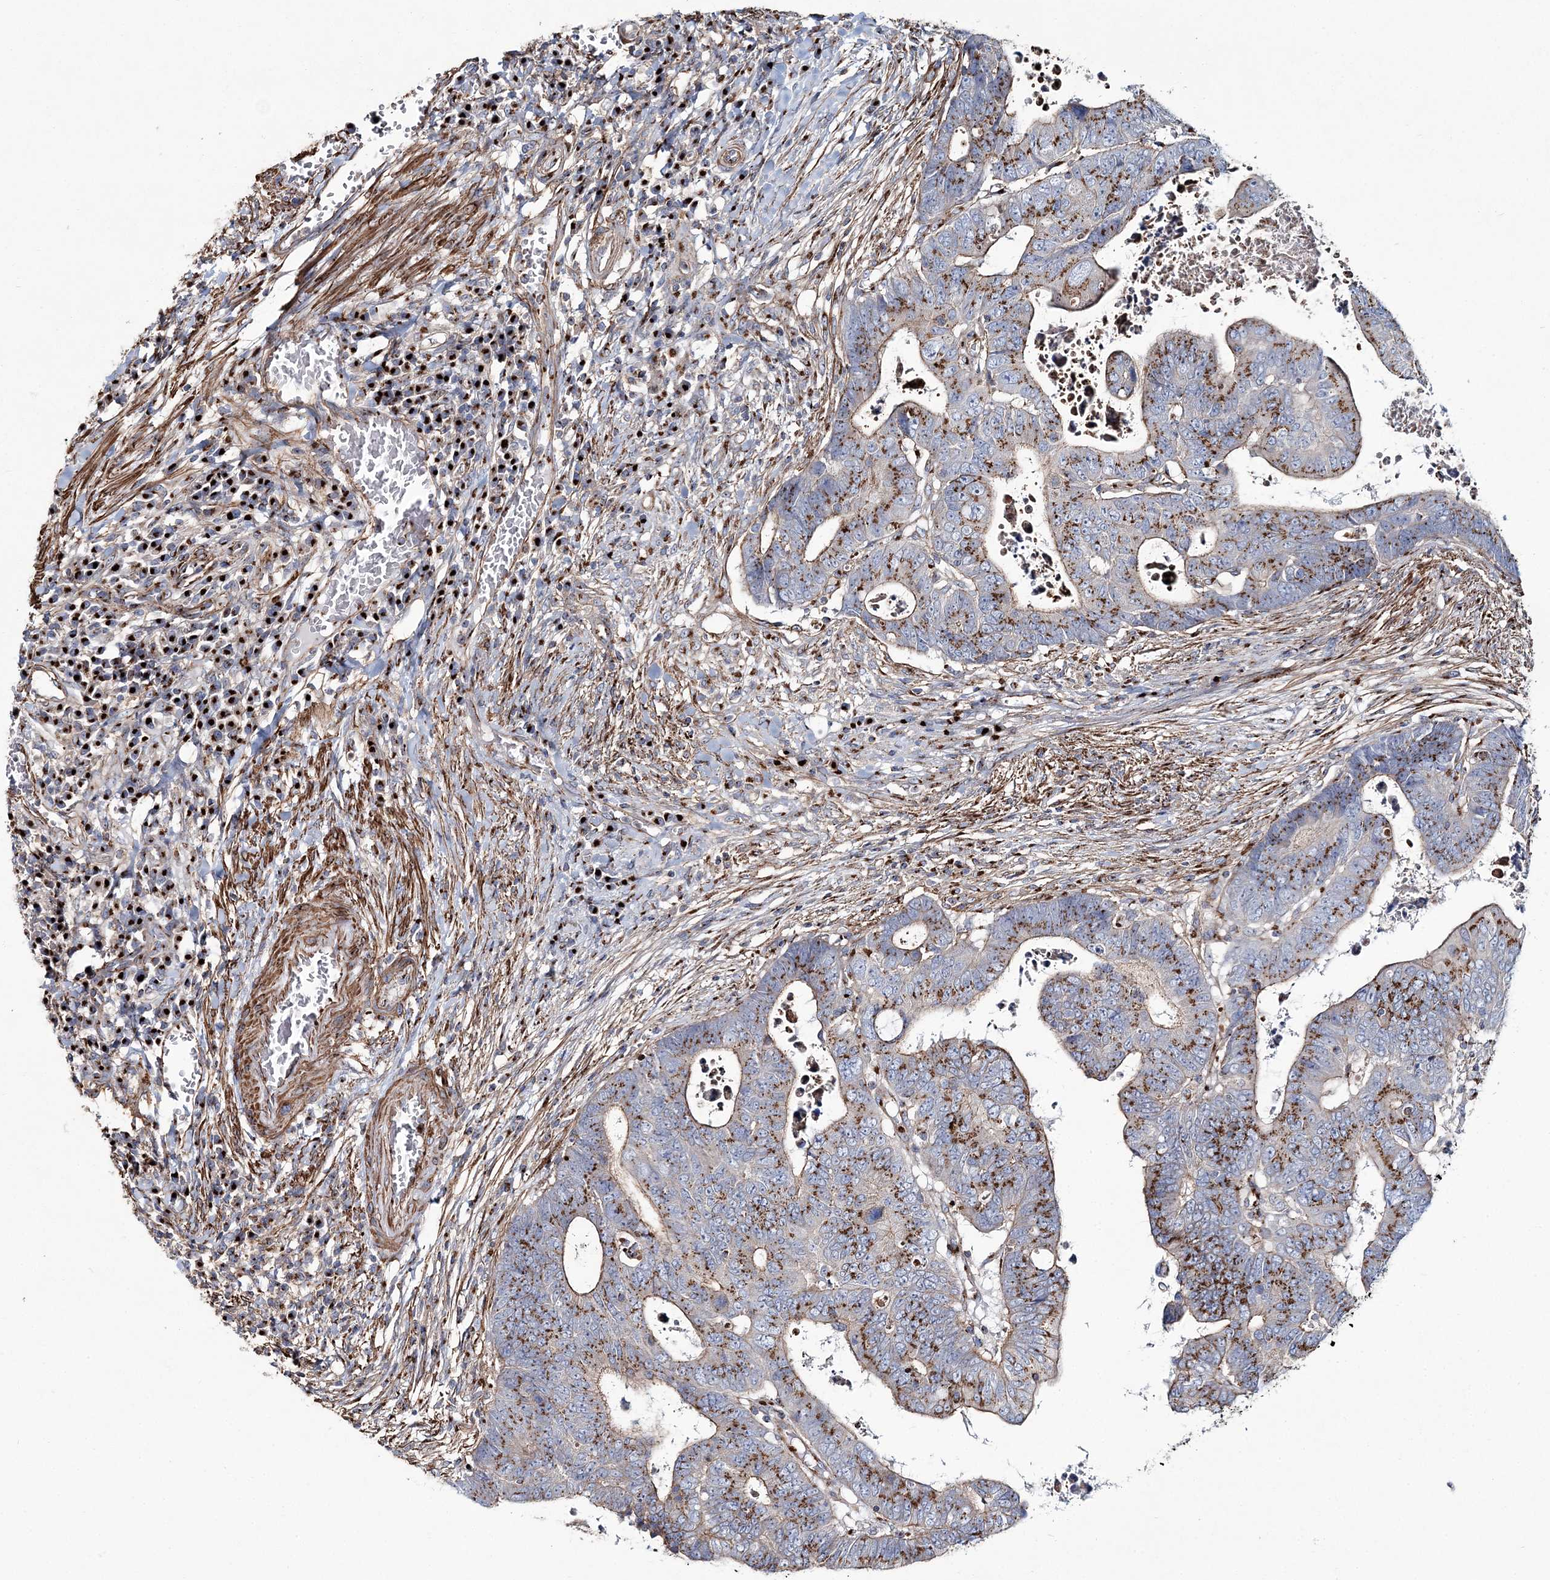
{"staining": {"intensity": "moderate", "quantity": ">75%", "location": "cytoplasmic/membranous"}, "tissue": "colorectal cancer", "cell_type": "Tumor cells", "image_type": "cancer", "snomed": [{"axis": "morphology", "description": "Normal tissue, NOS"}, {"axis": "morphology", "description": "Adenocarcinoma, NOS"}, {"axis": "topography", "description": "Rectum"}], "caption": "IHC image of neoplastic tissue: human colorectal cancer (adenocarcinoma) stained using immunohistochemistry demonstrates medium levels of moderate protein expression localized specifically in the cytoplasmic/membranous of tumor cells, appearing as a cytoplasmic/membranous brown color.", "gene": "MAN1A2", "patient": {"sex": "female", "age": 65}}